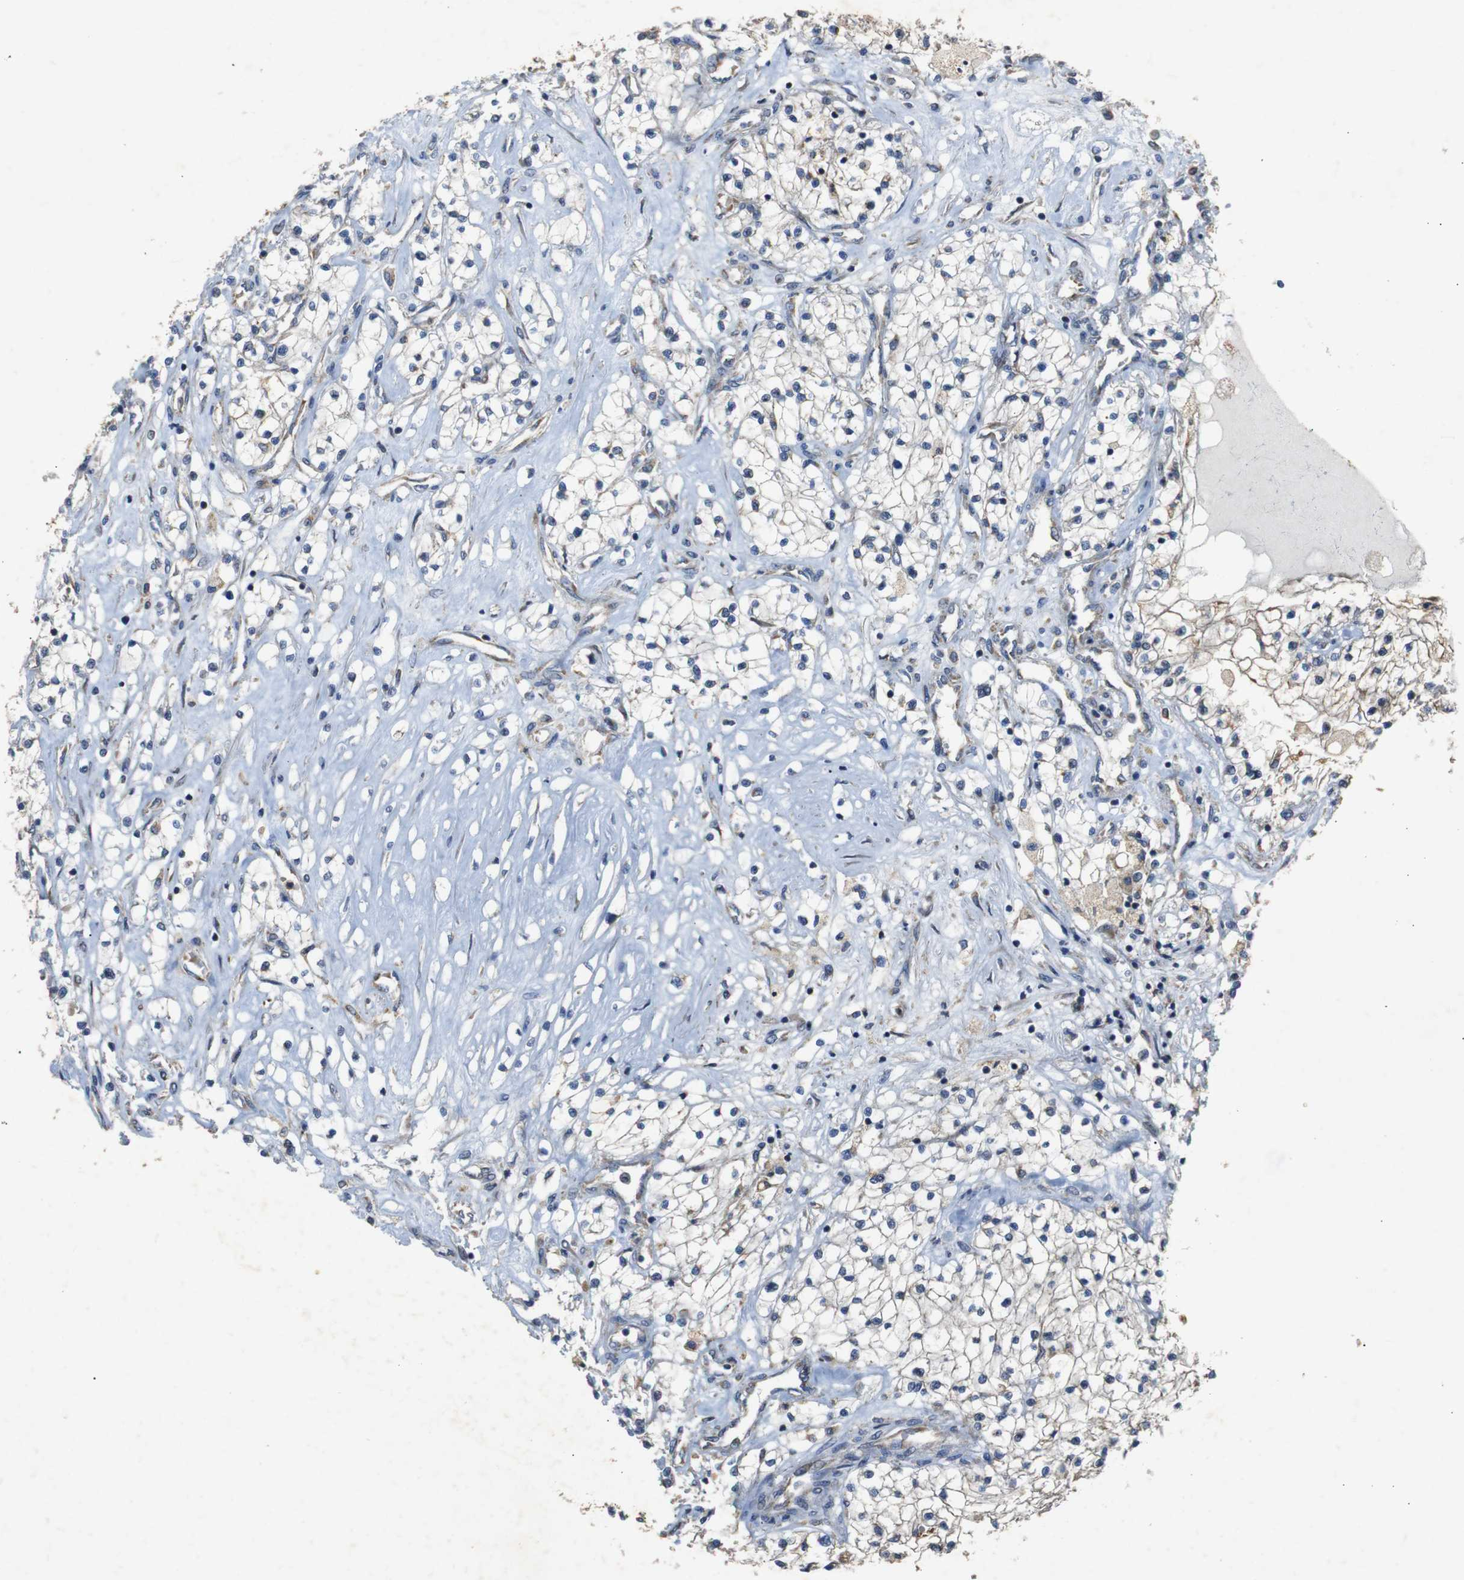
{"staining": {"intensity": "moderate", "quantity": "<25%", "location": "cytoplasmic/membranous"}, "tissue": "renal cancer", "cell_type": "Tumor cells", "image_type": "cancer", "snomed": [{"axis": "morphology", "description": "Adenocarcinoma, NOS"}, {"axis": "topography", "description": "Kidney"}], "caption": "Moderate cytoplasmic/membranous protein positivity is identified in about <25% of tumor cells in renal cancer (adenocarcinoma).", "gene": "CHST10", "patient": {"sex": "male", "age": 68}}